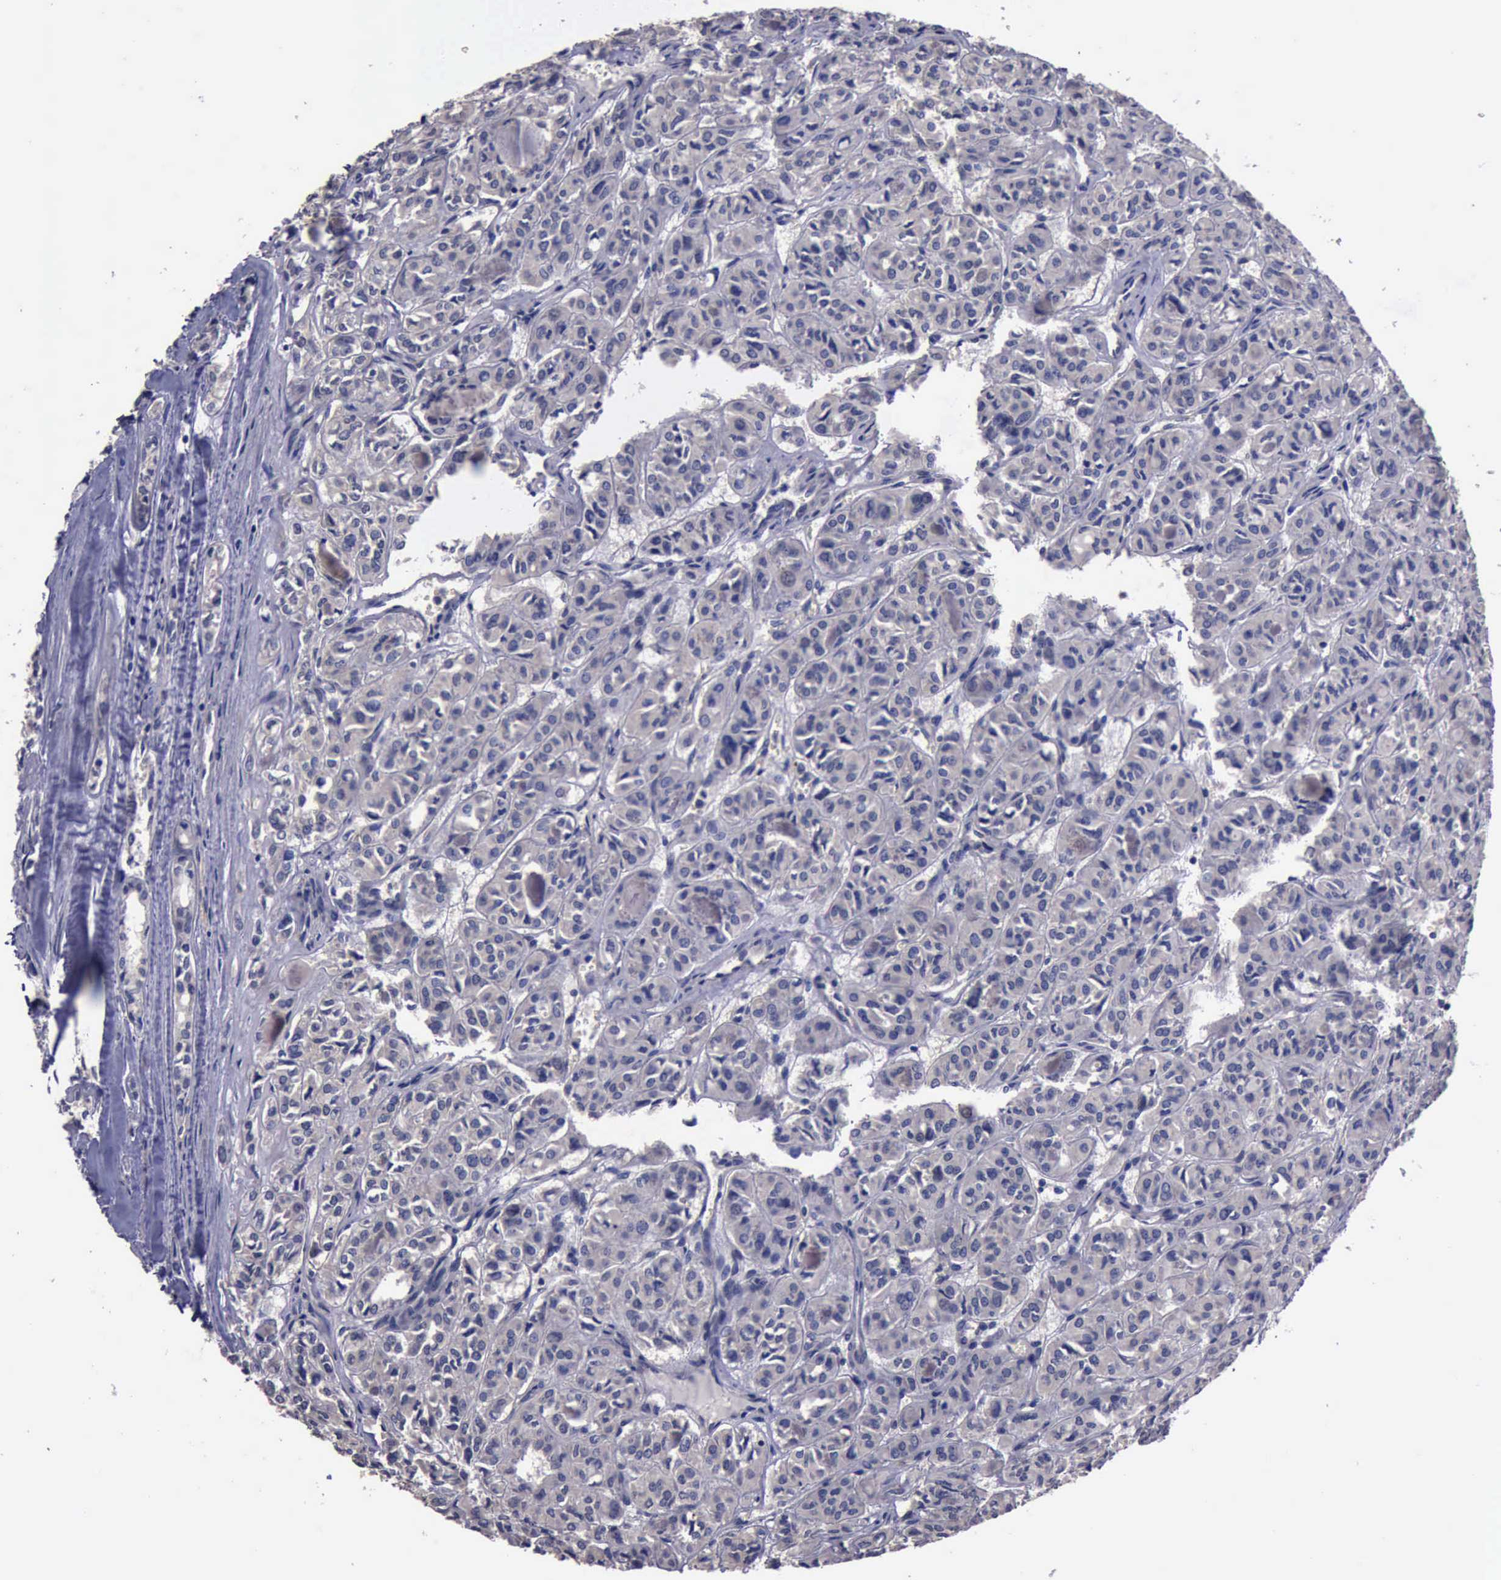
{"staining": {"intensity": "negative", "quantity": "none", "location": "none"}, "tissue": "thyroid cancer", "cell_type": "Tumor cells", "image_type": "cancer", "snomed": [{"axis": "morphology", "description": "Follicular adenoma carcinoma, NOS"}, {"axis": "topography", "description": "Thyroid gland"}], "caption": "DAB (3,3'-diaminobenzidine) immunohistochemical staining of human follicular adenoma carcinoma (thyroid) reveals no significant positivity in tumor cells. Nuclei are stained in blue.", "gene": "CRKL", "patient": {"sex": "female", "age": 71}}